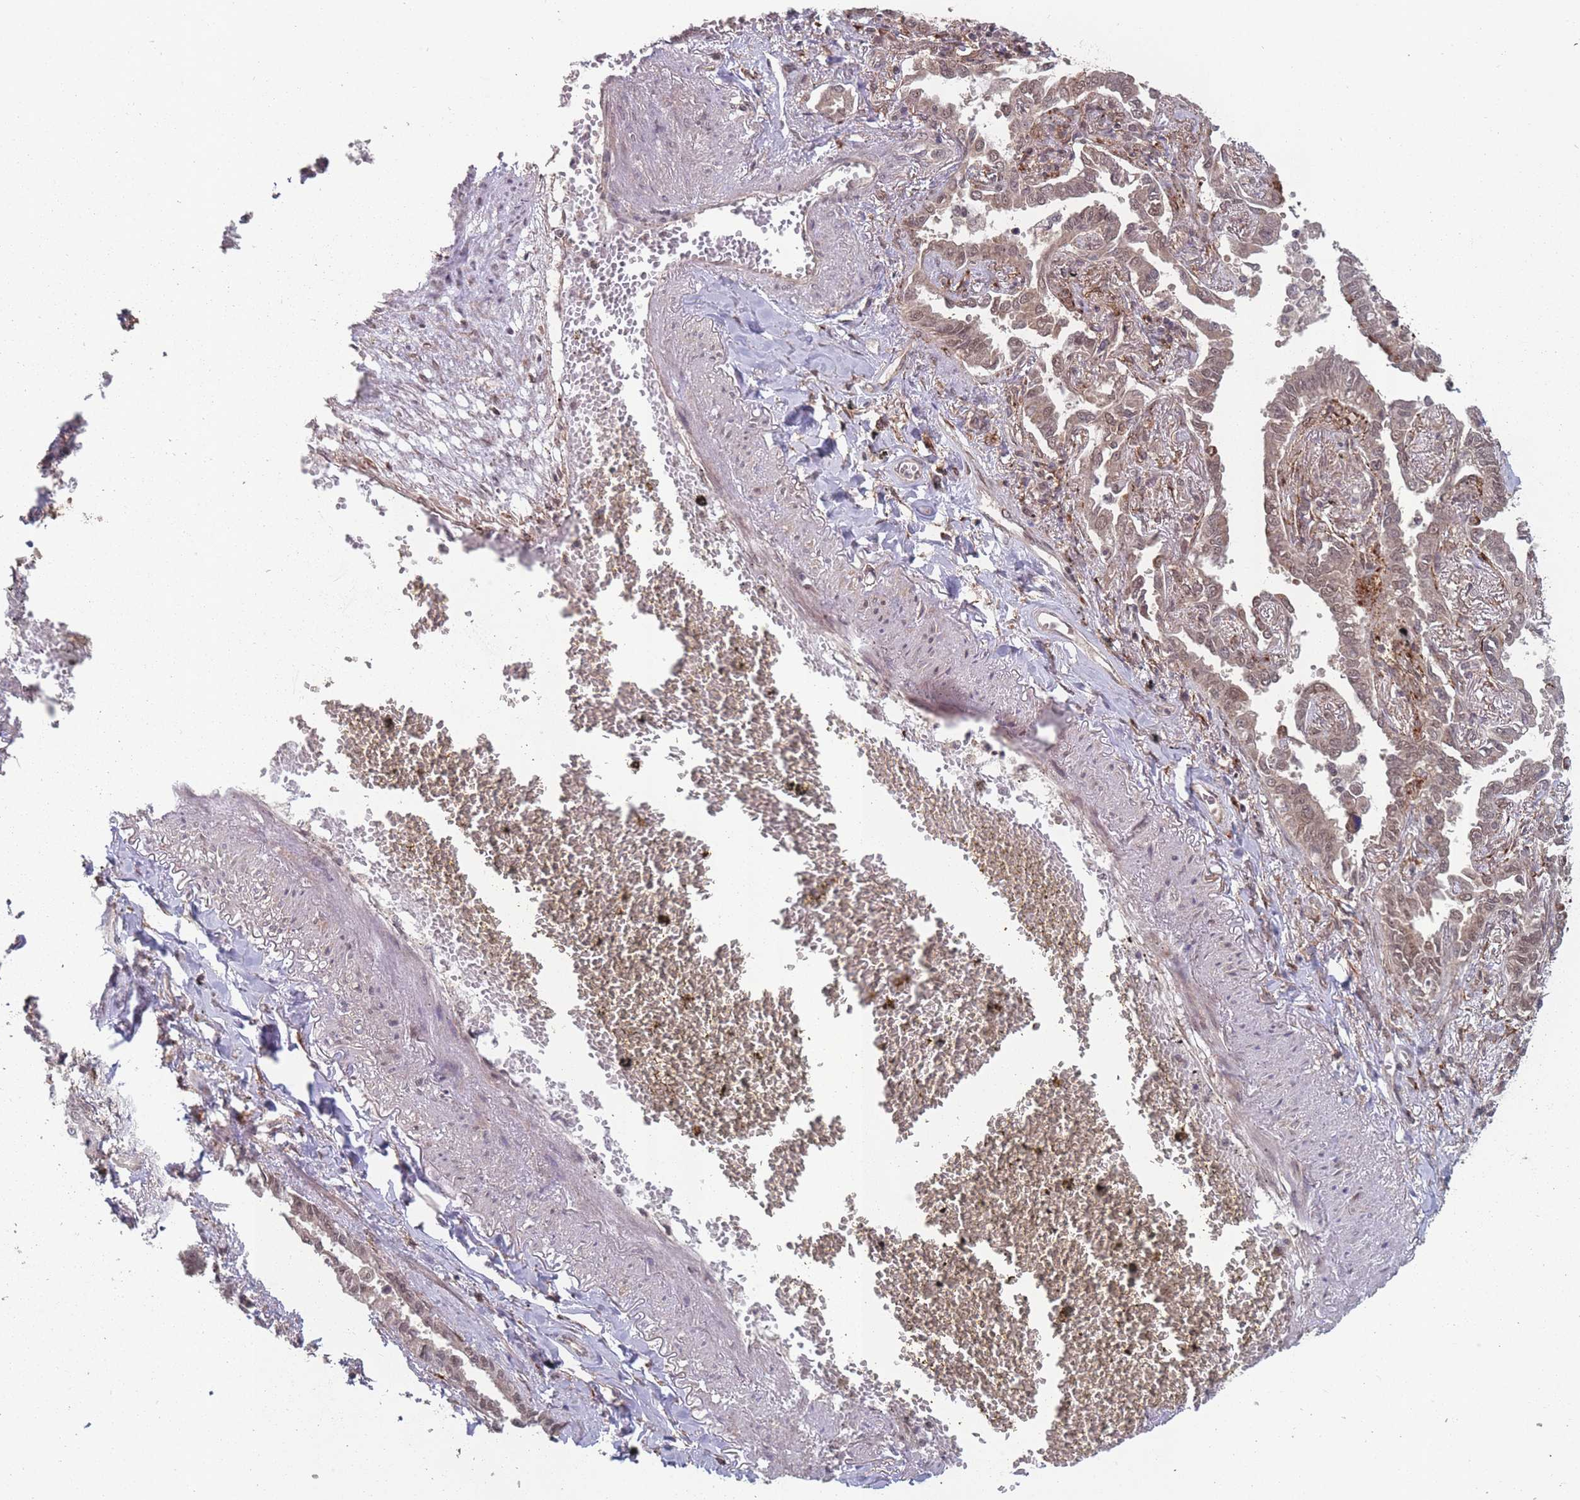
{"staining": {"intensity": "moderate", "quantity": ">75%", "location": "cytoplasmic/membranous,nuclear"}, "tissue": "lung cancer", "cell_type": "Tumor cells", "image_type": "cancer", "snomed": [{"axis": "morphology", "description": "Adenocarcinoma, NOS"}, {"axis": "topography", "description": "Lung"}], "caption": "Brown immunohistochemical staining in lung cancer reveals moderate cytoplasmic/membranous and nuclear staining in approximately >75% of tumor cells.", "gene": "CNTRL", "patient": {"sex": "male", "age": 67}}